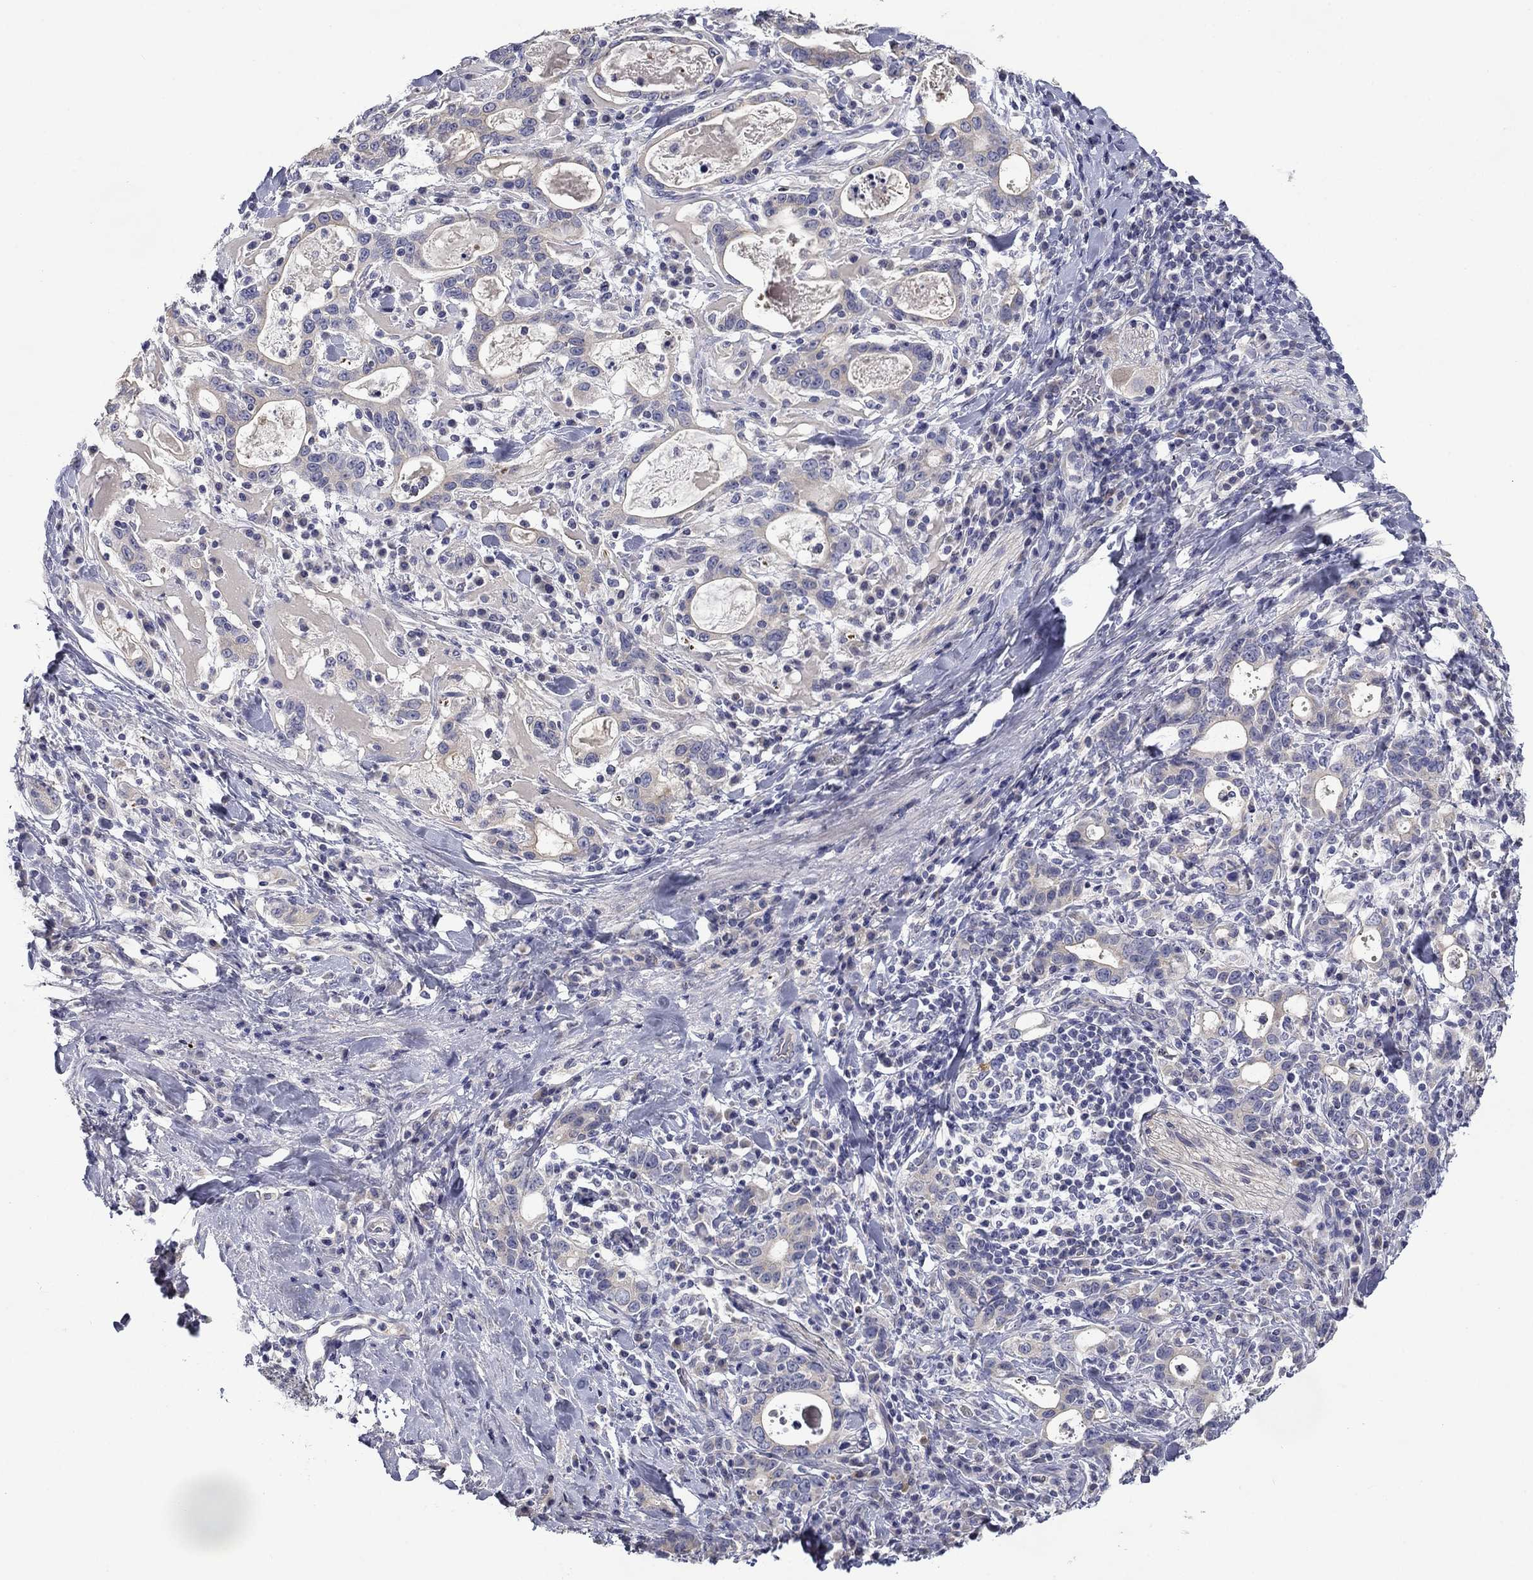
{"staining": {"intensity": "negative", "quantity": "none", "location": "none"}, "tissue": "stomach cancer", "cell_type": "Tumor cells", "image_type": "cancer", "snomed": [{"axis": "morphology", "description": "Adenocarcinoma, NOS"}, {"axis": "topography", "description": "Stomach"}], "caption": "DAB (3,3'-diaminobenzidine) immunohistochemical staining of human adenocarcinoma (stomach) reveals no significant staining in tumor cells.", "gene": "SPATA7", "patient": {"sex": "male", "age": 79}}